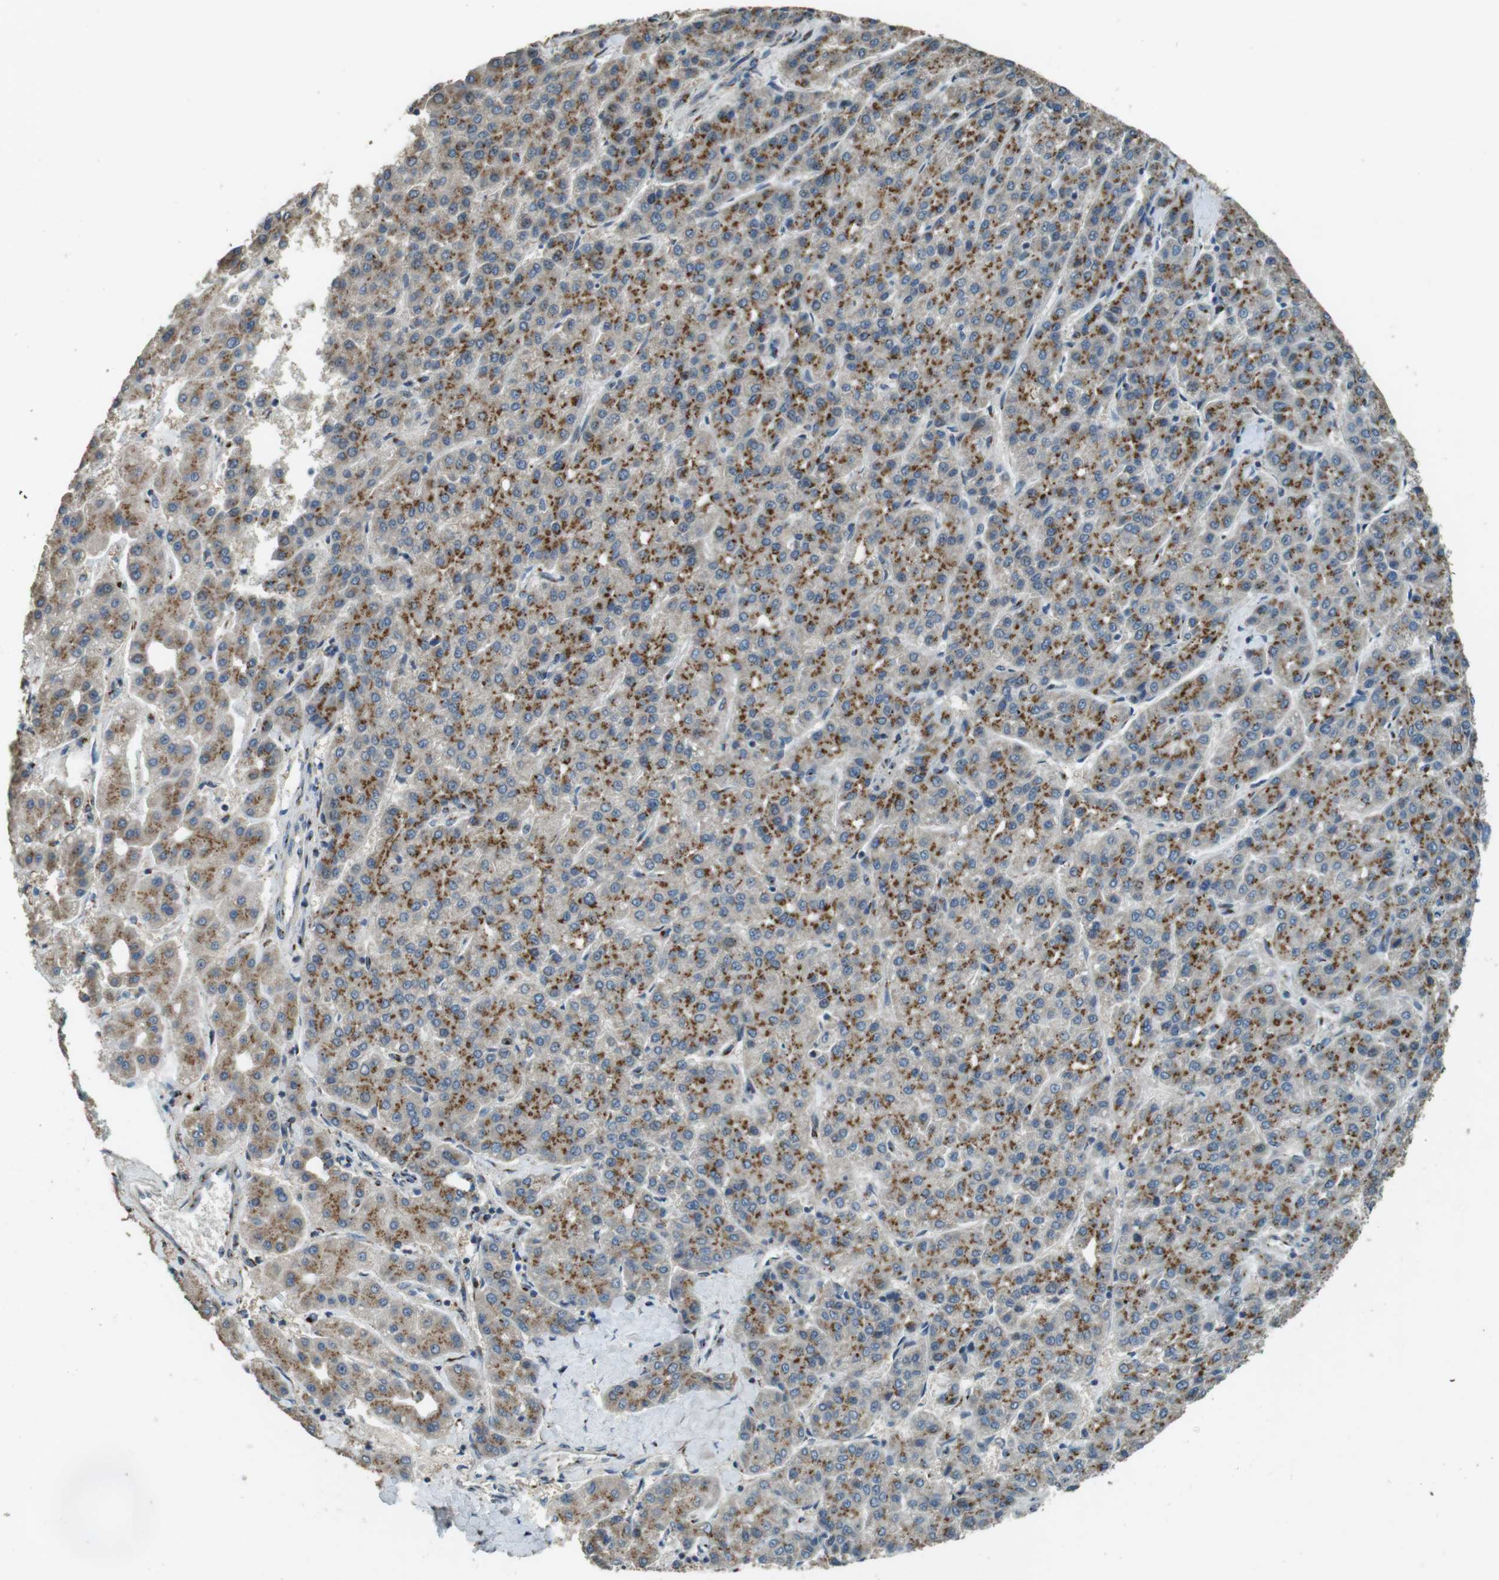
{"staining": {"intensity": "moderate", "quantity": ">75%", "location": "cytoplasmic/membranous"}, "tissue": "liver cancer", "cell_type": "Tumor cells", "image_type": "cancer", "snomed": [{"axis": "morphology", "description": "Carcinoma, Hepatocellular, NOS"}, {"axis": "topography", "description": "Liver"}], "caption": "A photomicrograph of liver hepatocellular carcinoma stained for a protein displays moderate cytoplasmic/membranous brown staining in tumor cells.", "gene": "TMEM115", "patient": {"sex": "male", "age": 65}}